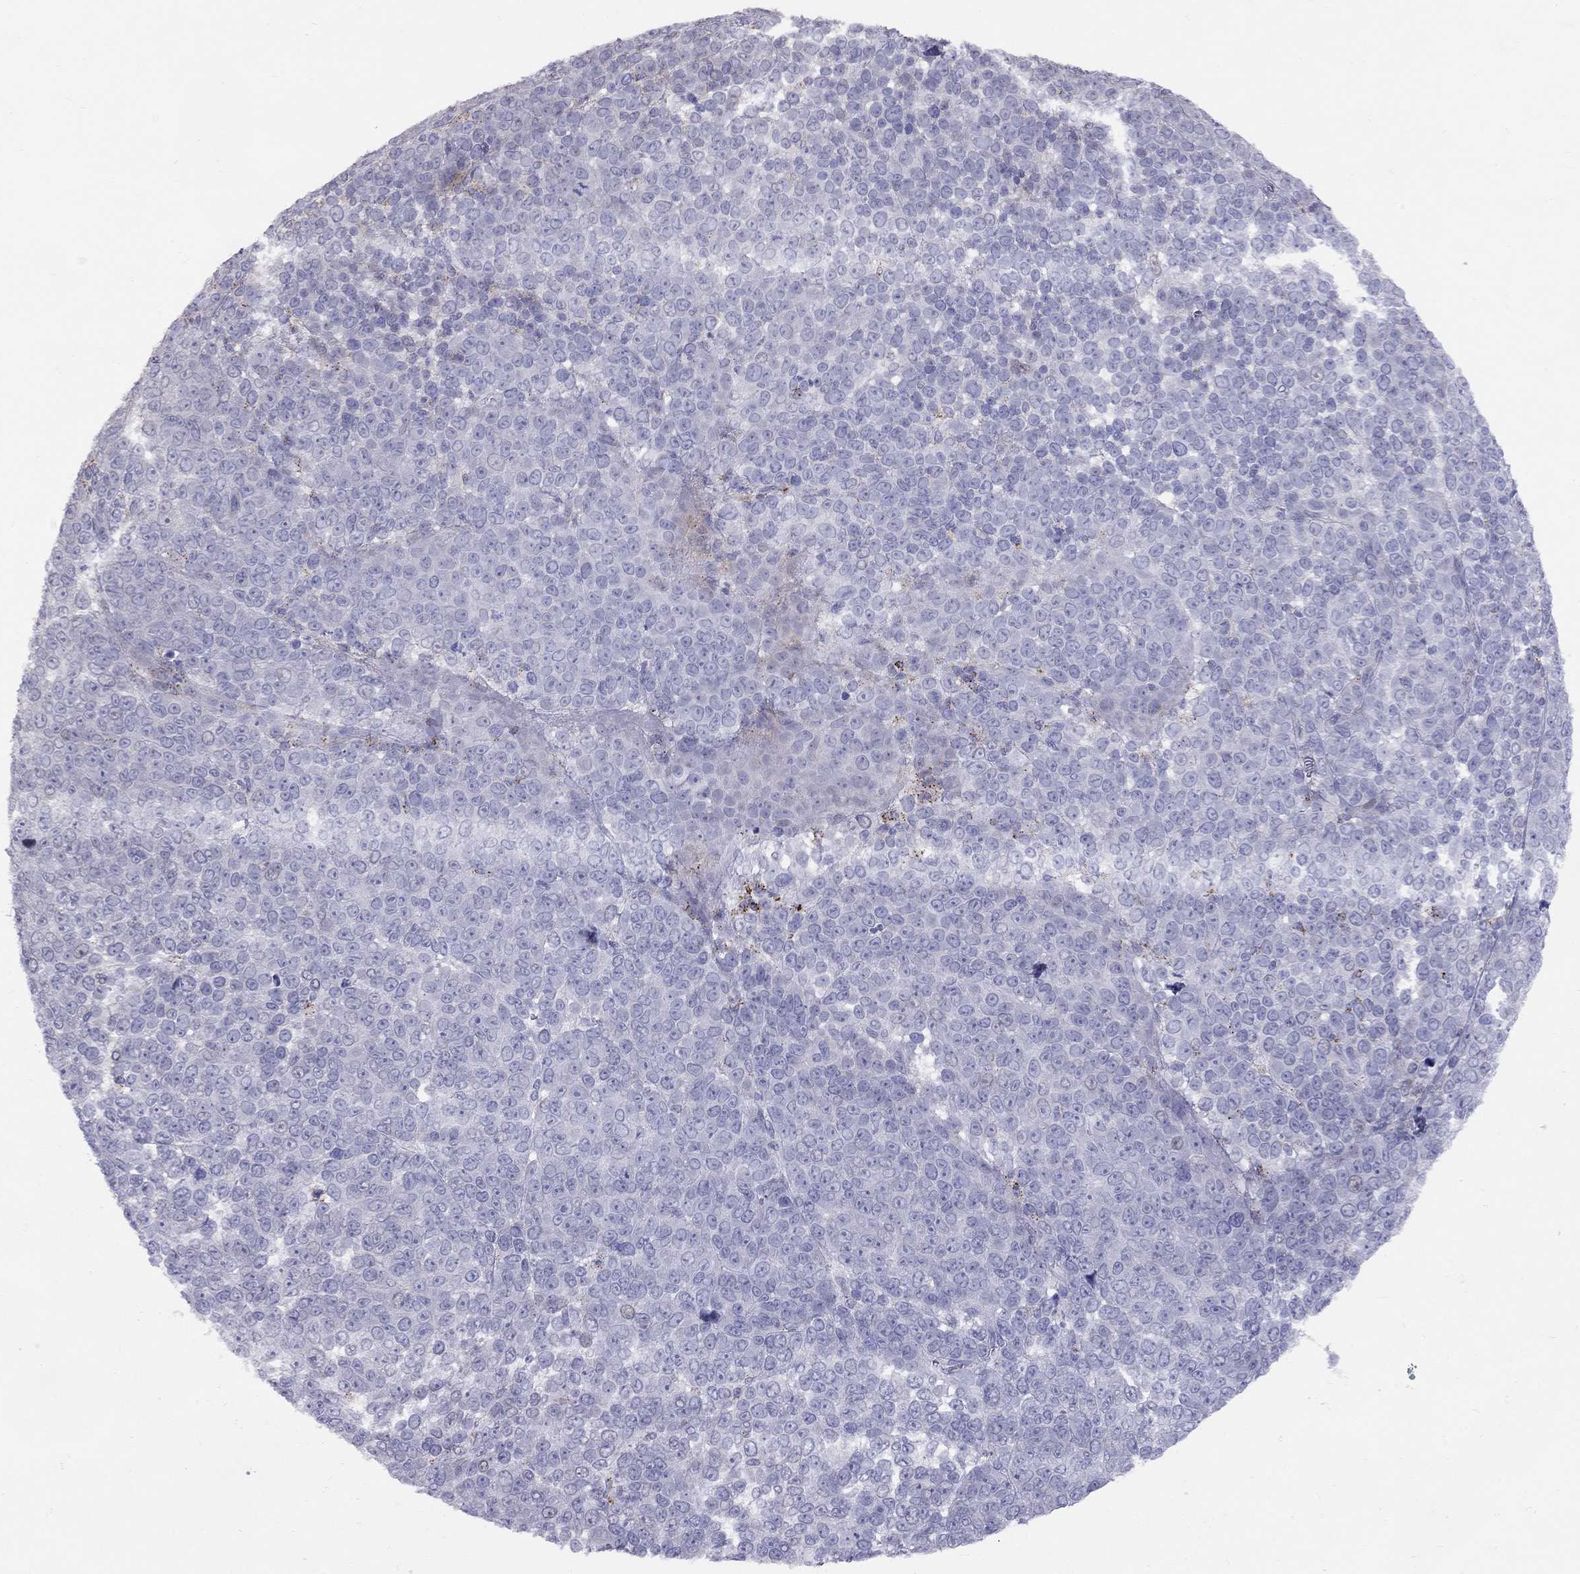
{"staining": {"intensity": "negative", "quantity": "none", "location": "none"}, "tissue": "melanoma", "cell_type": "Tumor cells", "image_type": "cancer", "snomed": [{"axis": "morphology", "description": "Malignant melanoma, NOS"}, {"axis": "topography", "description": "Skin"}], "caption": "The image shows no staining of tumor cells in melanoma.", "gene": "MAGEB4", "patient": {"sex": "female", "age": 95}}